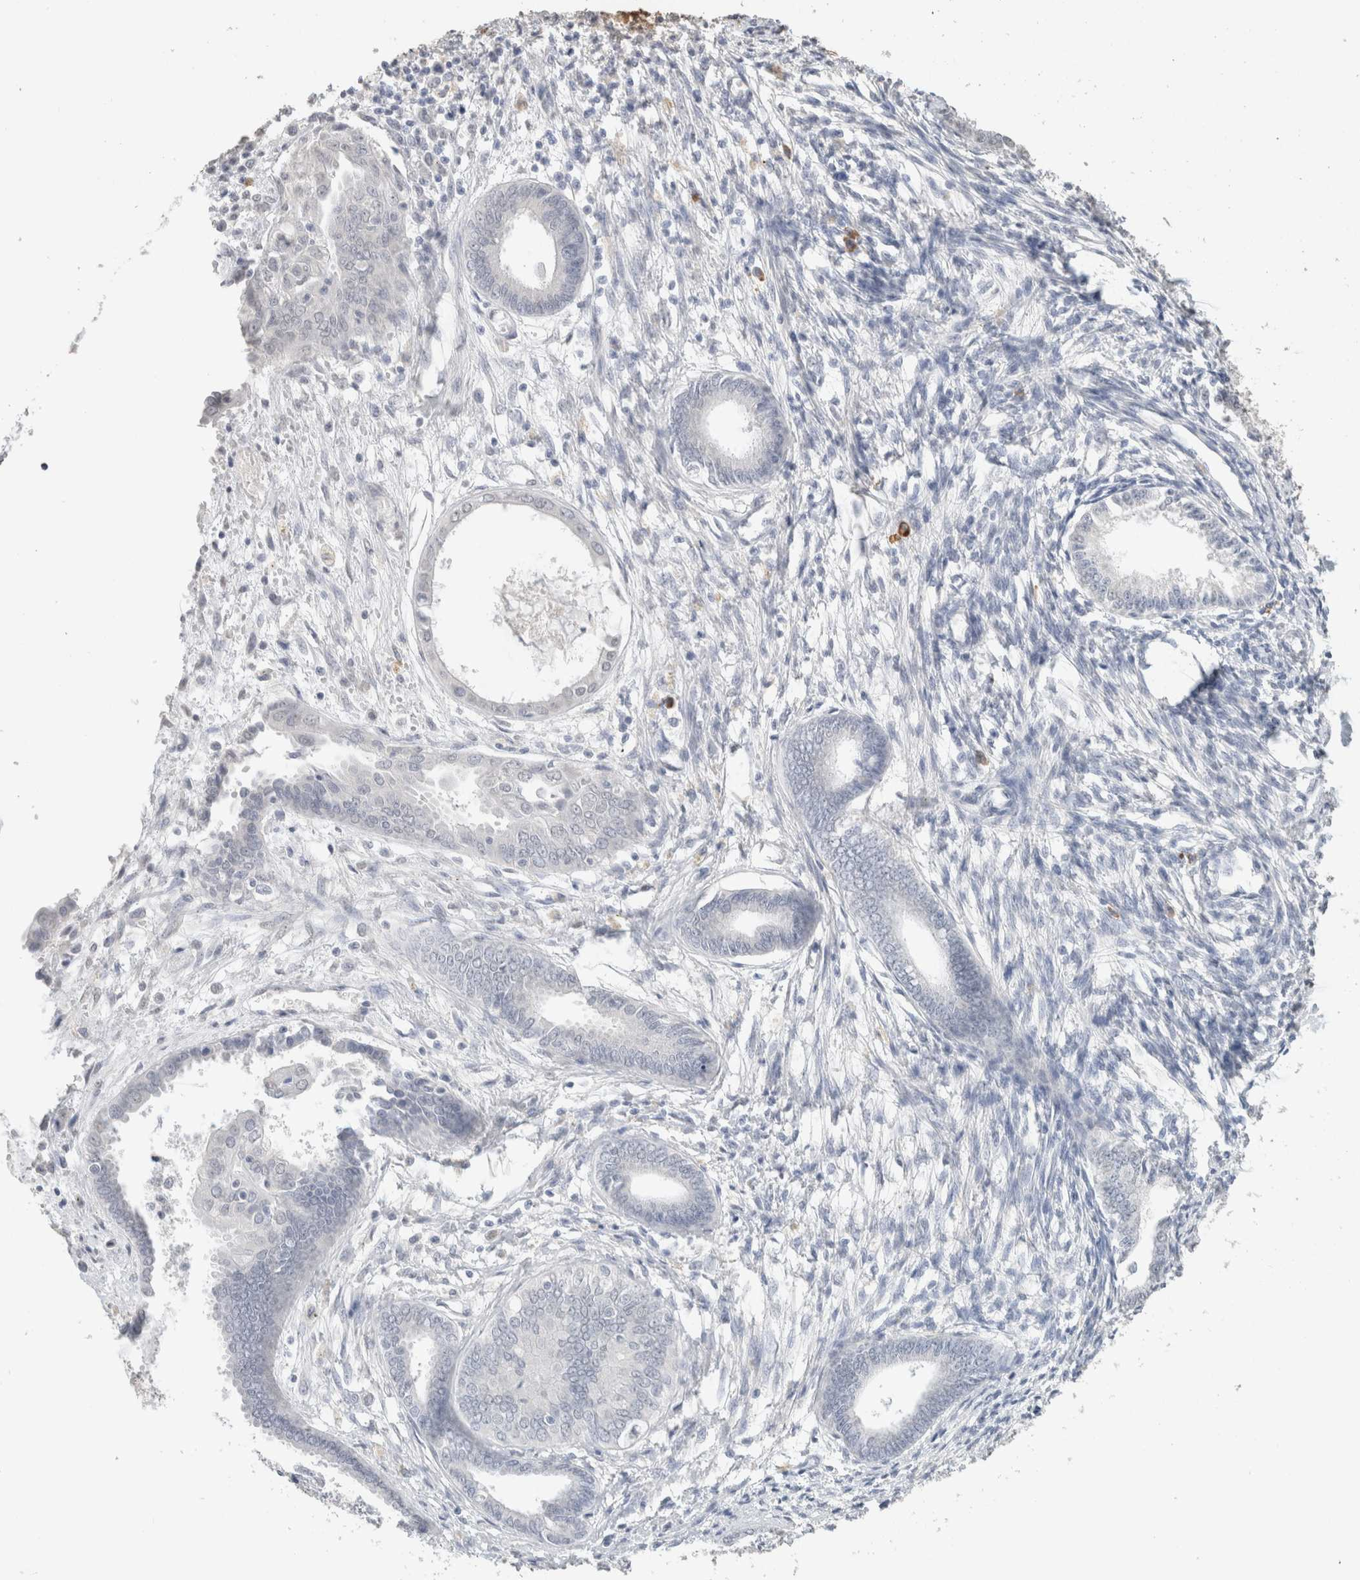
{"staining": {"intensity": "negative", "quantity": "none", "location": "none"}, "tissue": "endometrium", "cell_type": "Cells in endometrial stroma", "image_type": "normal", "snomed": [{"axis": "morphology", "description": "Normal tissue, NOS"}, {"axis": "topography", "description": "Endometrium"}], "caption": "Immunohistochemistry histopathology image of unremarkable endometrium stained for a protein (brown), which exhibits no expression in cells in endometrial stroma.", "gene": "CD80", "patient": {"sex": "female", "age": 56}}